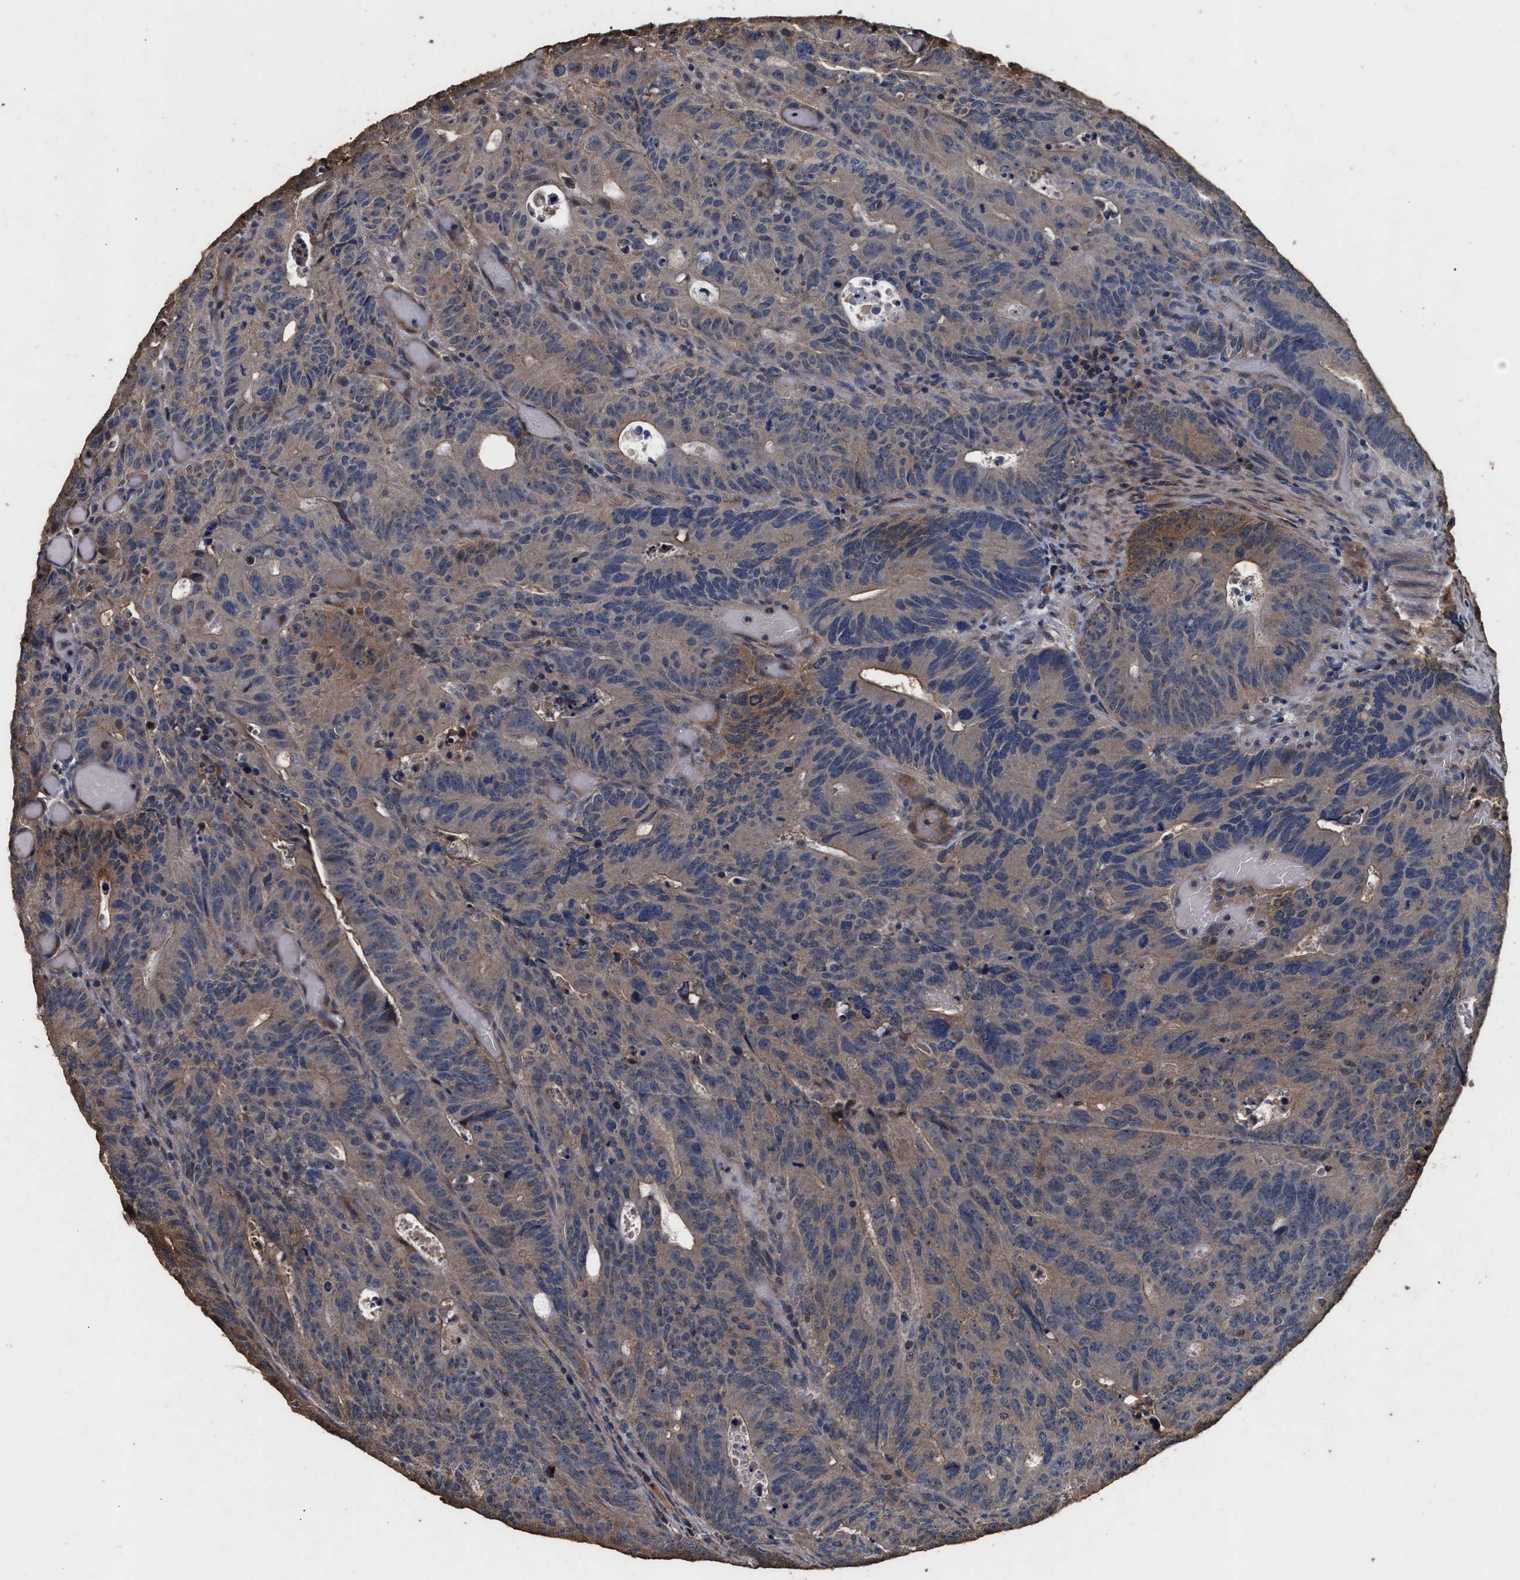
{"staining": {"intensity": "moderate", "quantity": ">75%", "location": "cytoplasmic/membranous"}, "tissue": "colorectal cancer", "cell_type": "Tumor cells", "image_type": "cancer", "snomed": [{"axis": "morphology", "description": "Adenocarcinoma, NOS"}, {"axis": "topography", "description": "Colon"}], "caption": "IHC micrograph of neoplastic tissue: human colorectal adenocarcinoma stained using immunohistochemistry (IHC) exhibits medium levels of moderate protein expression localized specifically in the cytoplasmic/membranous of tumor cells, appearing as a cytoplasmic/membranous brown color.", "gene": "KYAT1", "patient": {"sex": "male", "age": 87}}